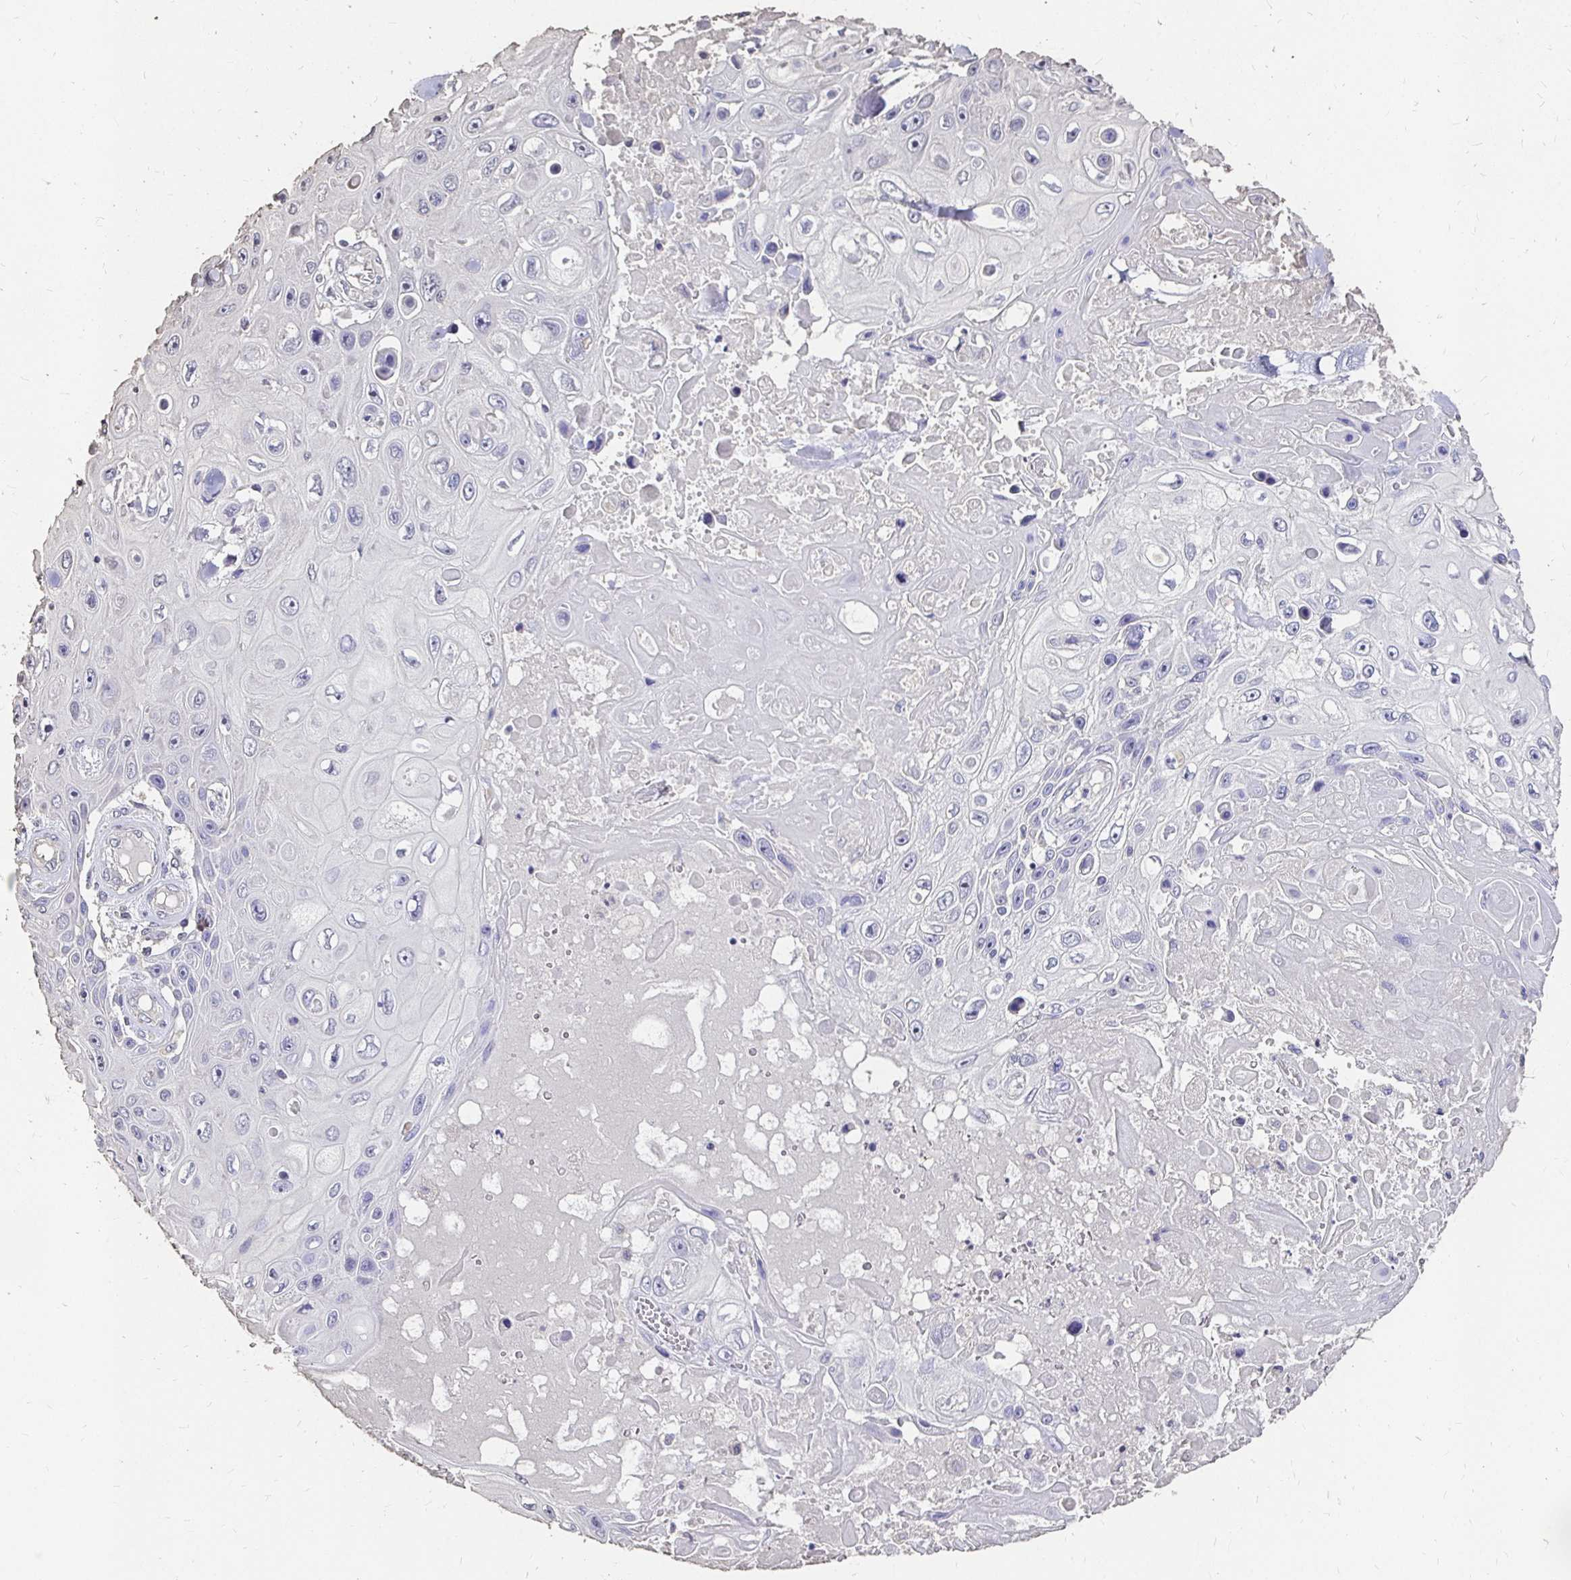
{"staining": {"intensity": "negative", "quantity": "none", "location": "none"}, "tissue": "skin cancer", "cell_type": "Tumor cells", "image_type": "cancer", "snomed": [{"axis": "morphology", "description": "Squamous cell carcinoma, NOS"}, {"axis": "topography", "description": "Skin"}], "caption": "This micrograph is of squamous cell carcinoma (skin) stained with IHC to label a protein in brown with the nuclei are counter-stained blue. There is no positivity in tumor cells. Nuclei are stained in blue.", "gene": "UGT1A6", "patient": {"sex": "male", "age": 82}}